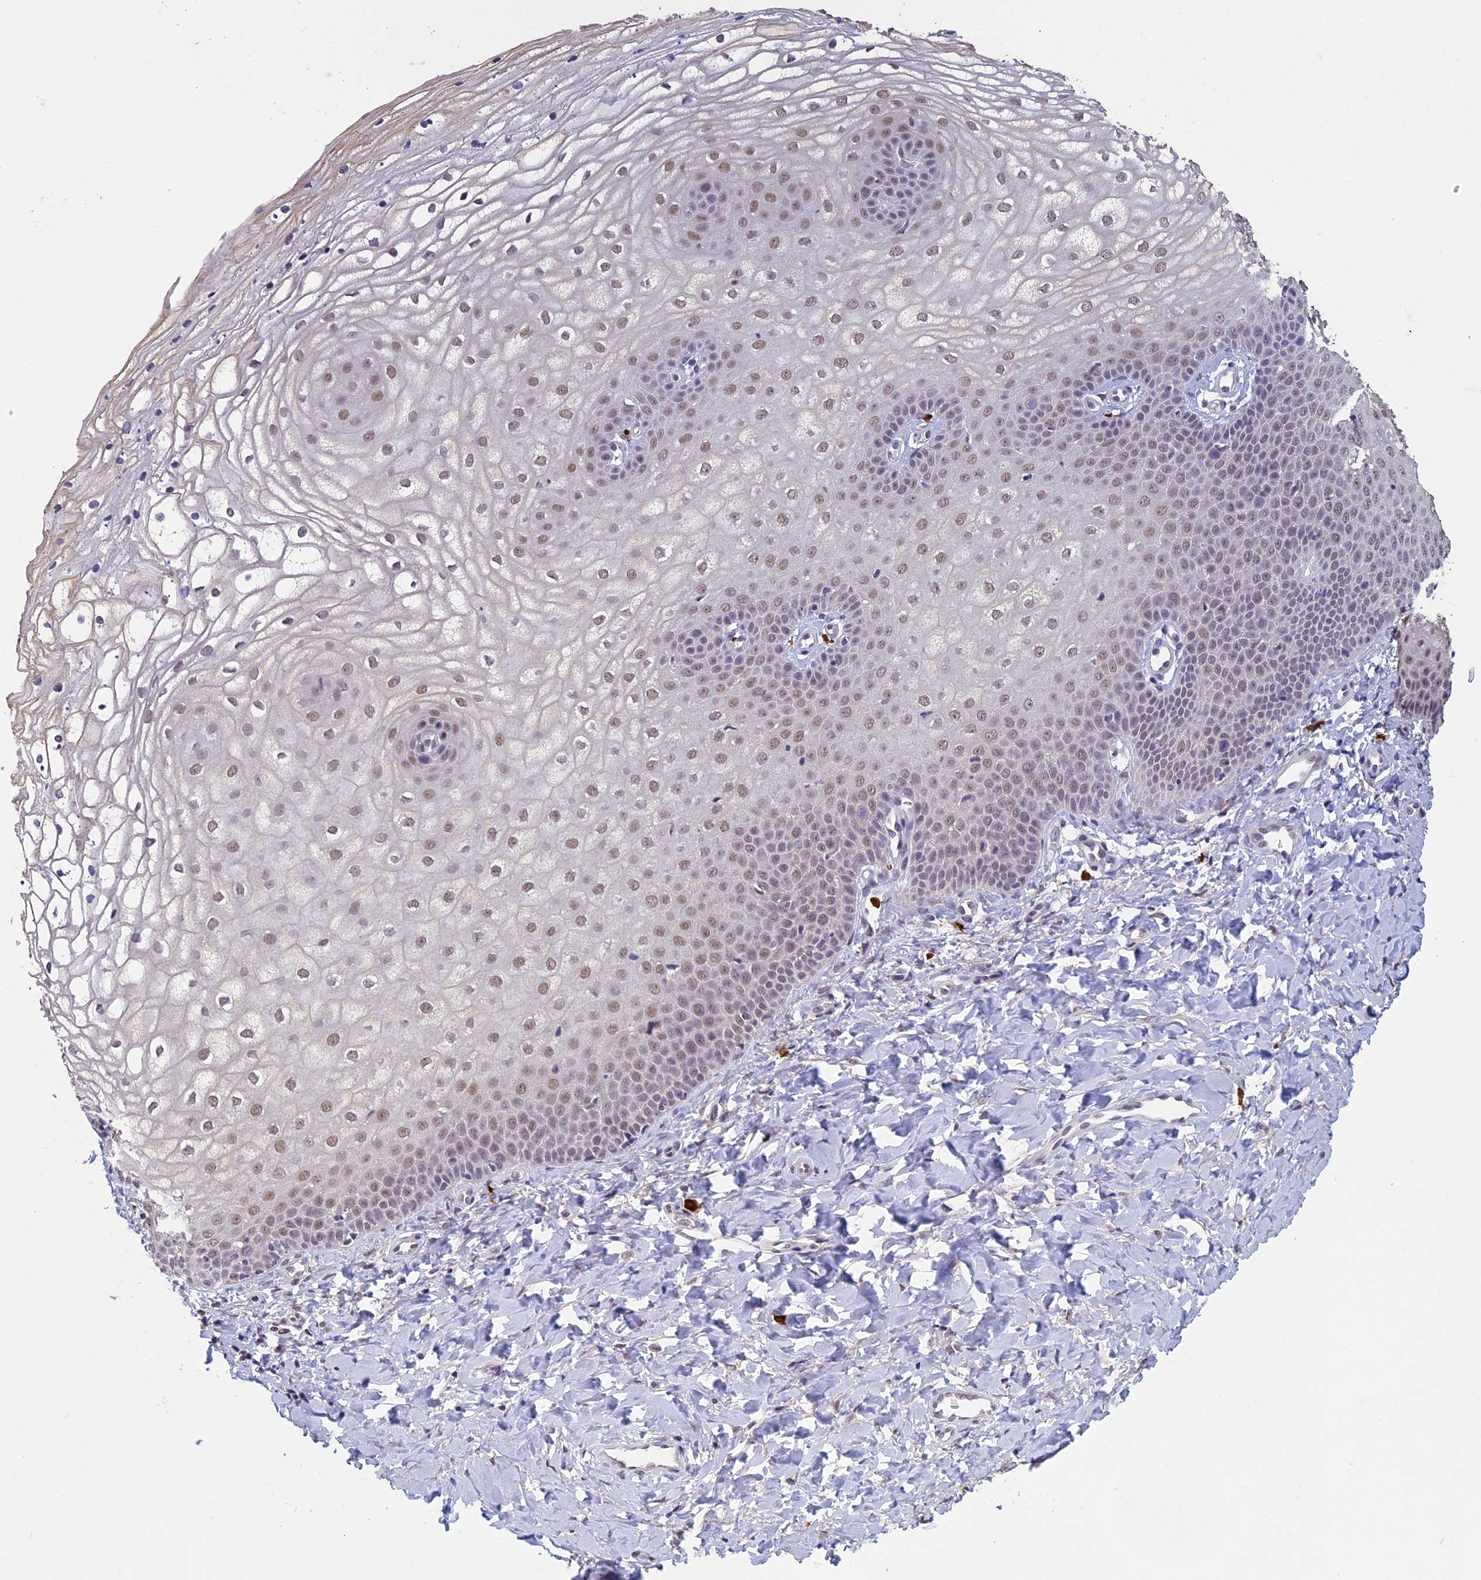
{"staining": {"intensity": "moderate", "quantity": ">75%", "location": "nuclear"}, "tissue": "vagina", "cell_type": "Squamous epithelial cells", "image_type": "normal", "snomed": [{"axis": "morphology", "description": "Normal tissue, NOS"}, {"axis": "topography", "description": "Vagina"}], "caption": "Protein staining by immunohistochemistry shows moderate nuclear positivity in about >75% of squamous epithelial cells in benign vagina.", "gene": "RNF40", "patient": {"sex": "female", "age": 68}}